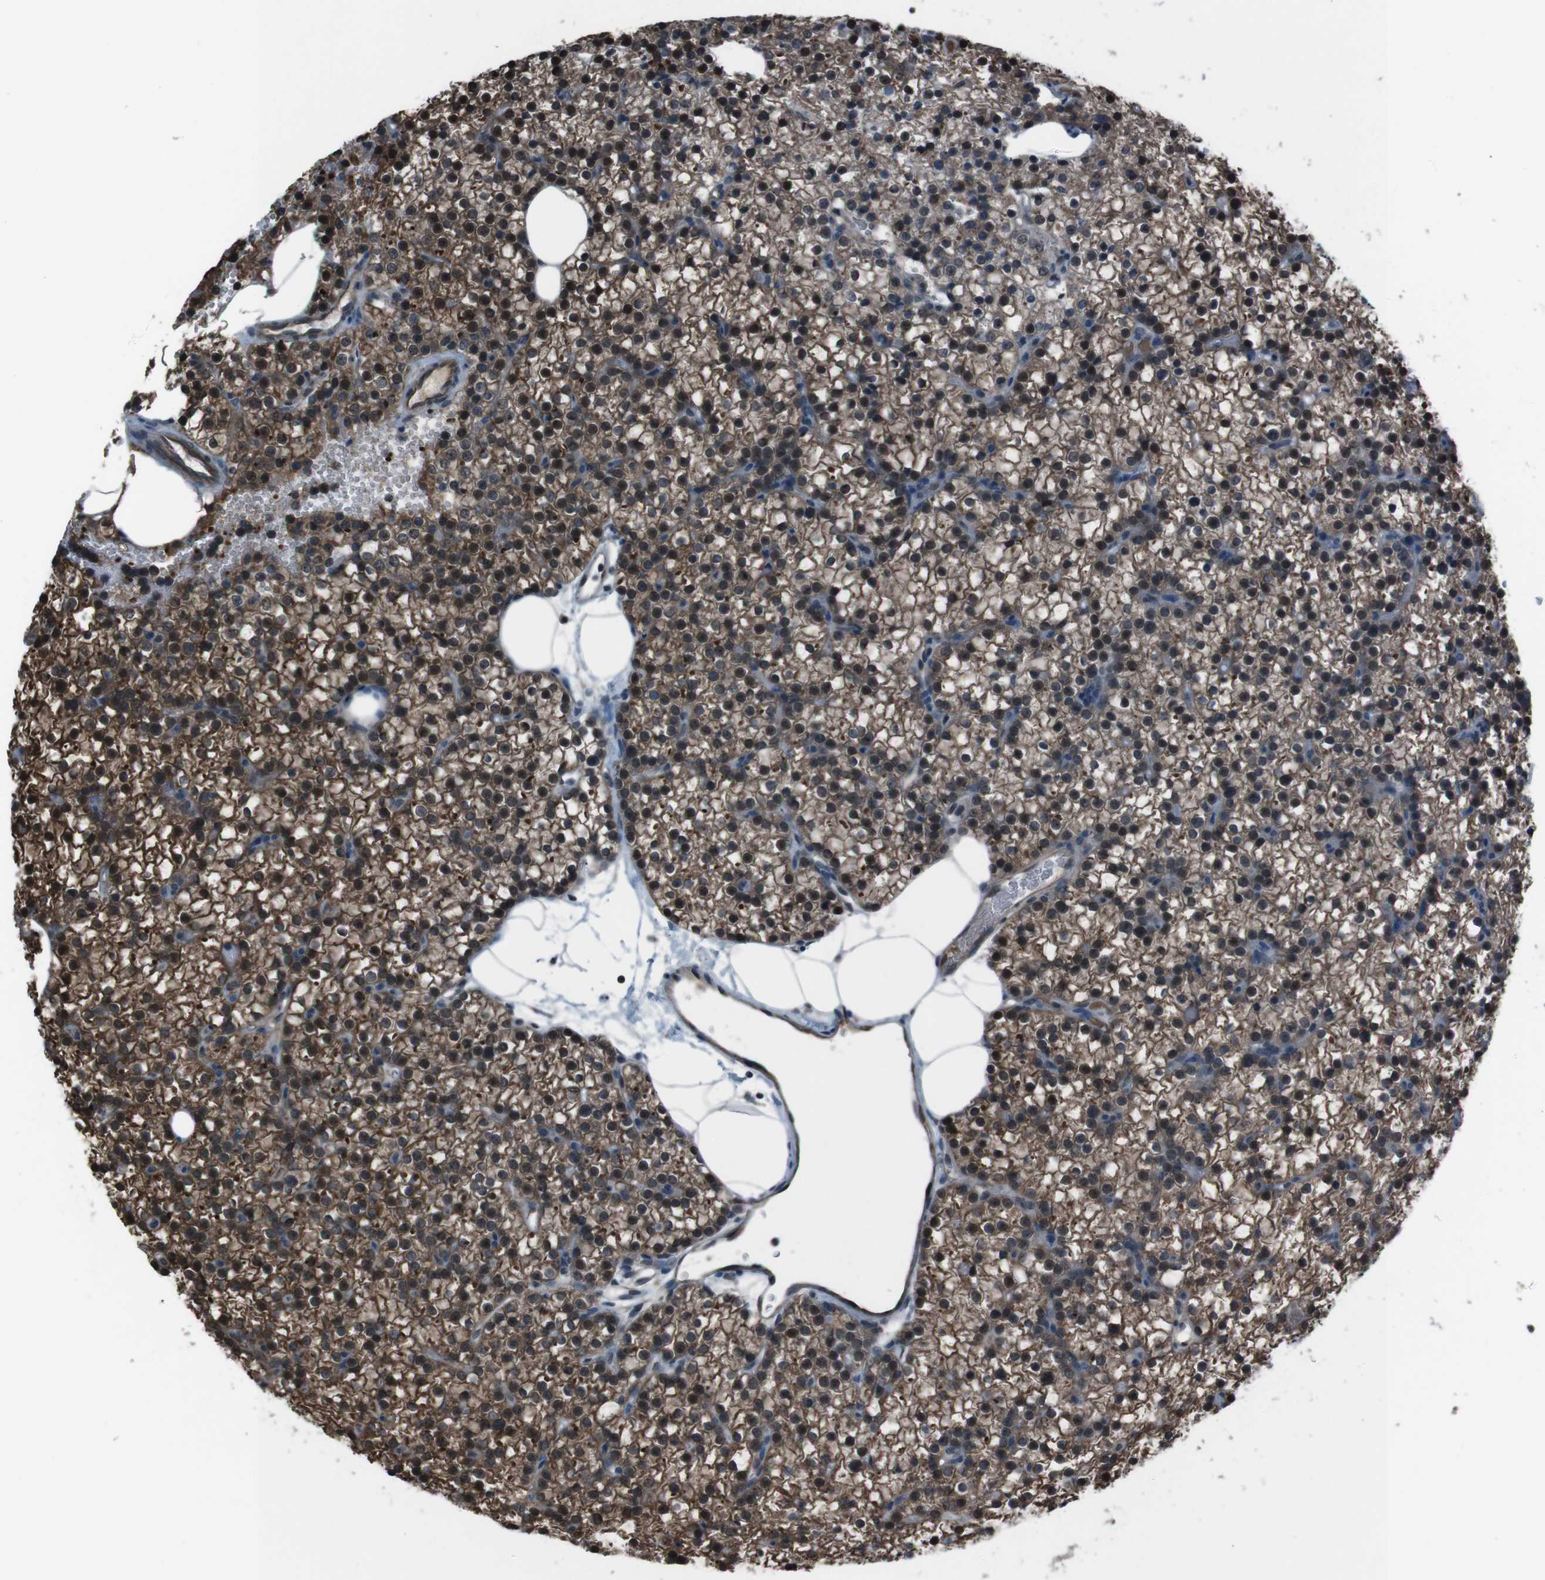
{"staining": {"intensity": "moderate", "quantity": ">75%", "location": "cytoplasmic/membranous,nuclear"}, "tissue": "parathyroid gland", "cell_type": "Glandular cells", "image_type": "normal", "snomed": [{"axis": "morphology", "description": "Normal tissue, NOS"}, {"axis": "morphology", "description": "Adenoma, NOS"}, {"axis": "topography", "description": "Parathyroid gland"}], "caption": "Normal parathyroid gland was stained to show a protein in brown. There is medium levels of moderate cytoplasmic/membranous,nuclear positivity in approximately >75% of glandular cells. The staining is performed using DAB brown chromogen to label protein expression. The nuclei are counter-stained blue using hematoxylin.", "gene": "SS18L1", "patient": {"sex": "female", "age": 70}}